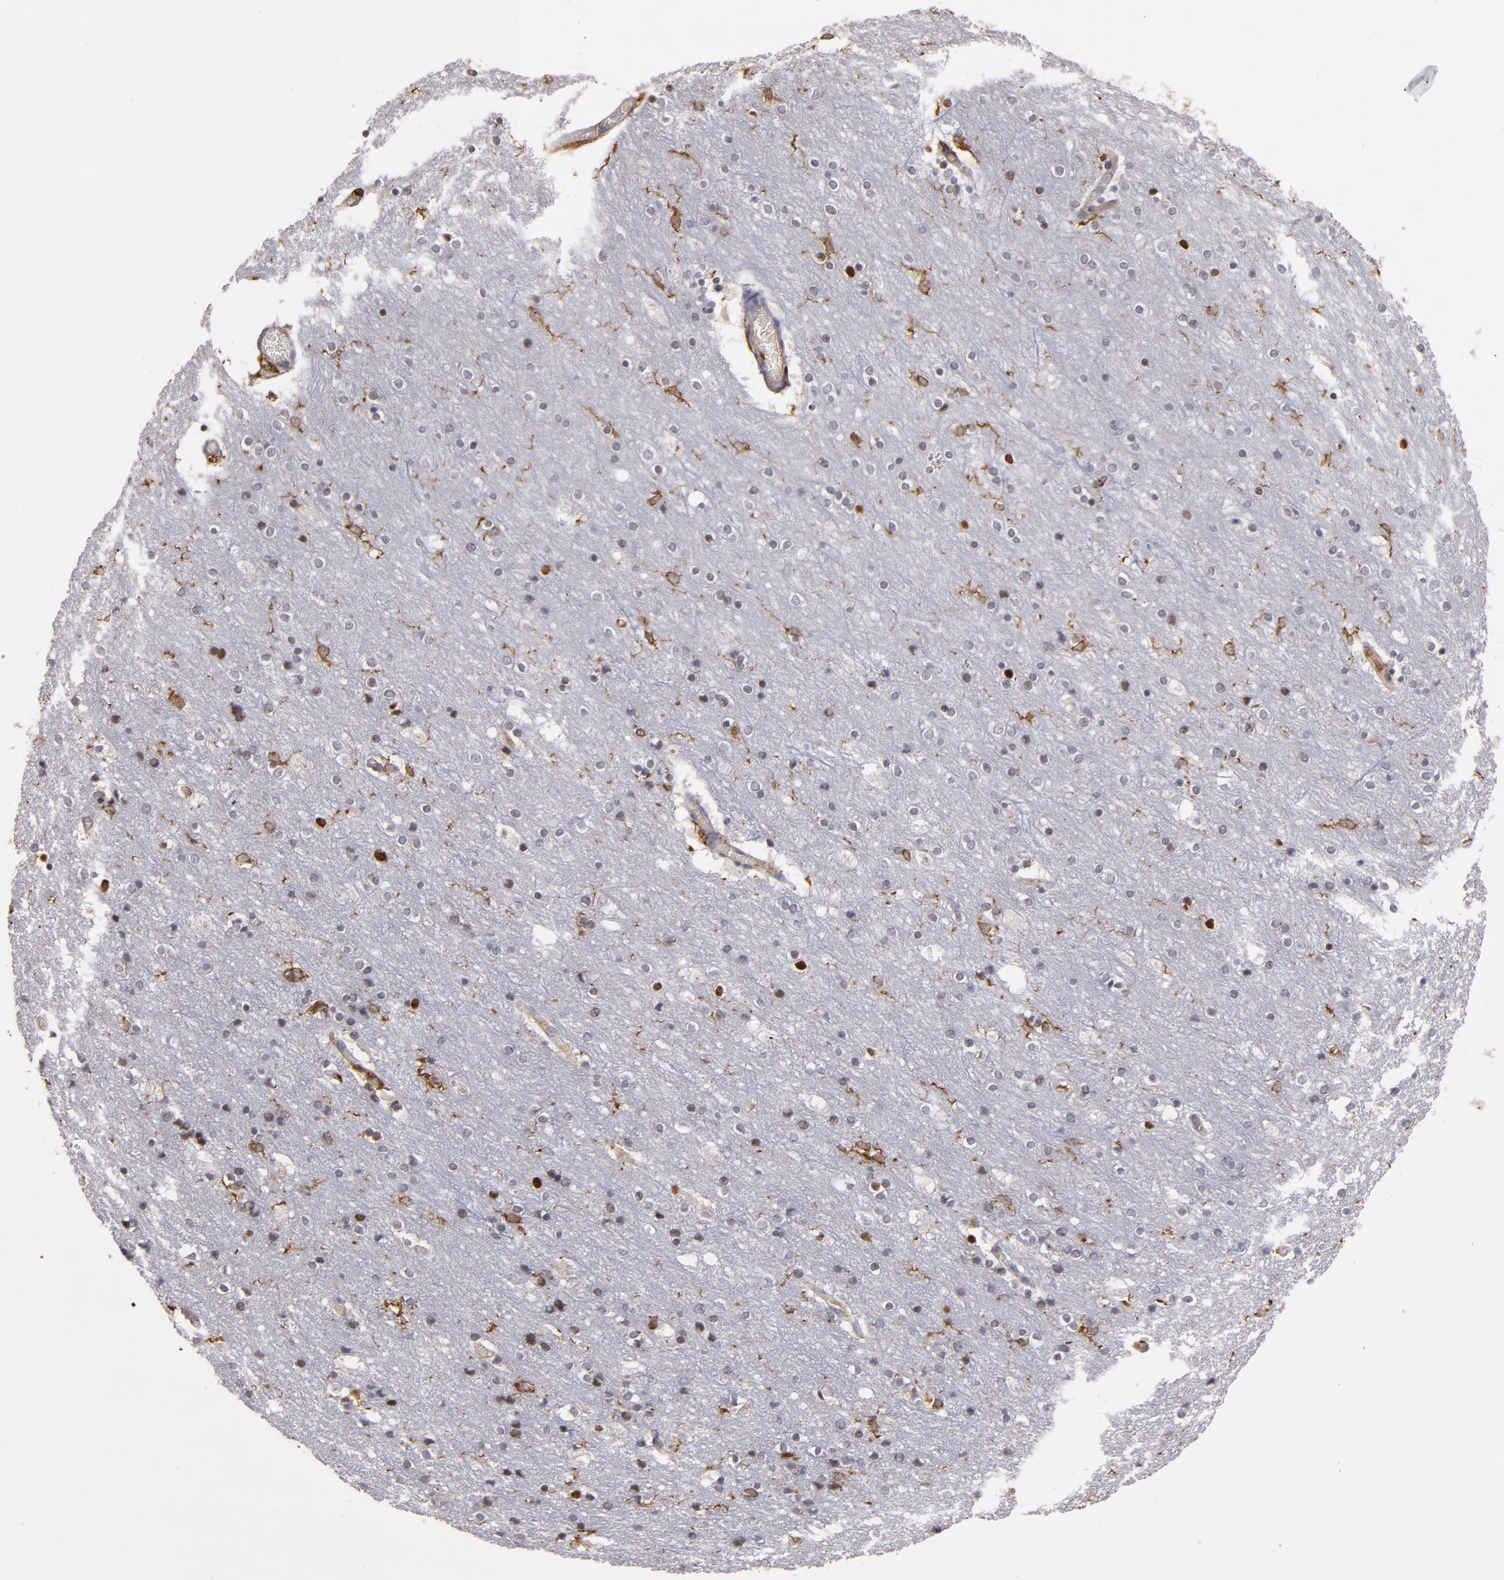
{"staining": {"intensity": "negative", "quantity": "none", "location": "none"}, "tissue": "cerebral cortex", "cell_type": "Endothelial cells", "image_type": "normal", "snomed": [{"axis": "morphology", "description": "Normal tissue, NOS"}, {"axis": "topography", "description": "Cerebral cortex"}], "caption": "Immunohistochemical staining of benign human cerebral cortex demonstrates no significant positivity in endothelial cells.", "gene": "WAS", "patient": {"sex": "female", "age": 54}}